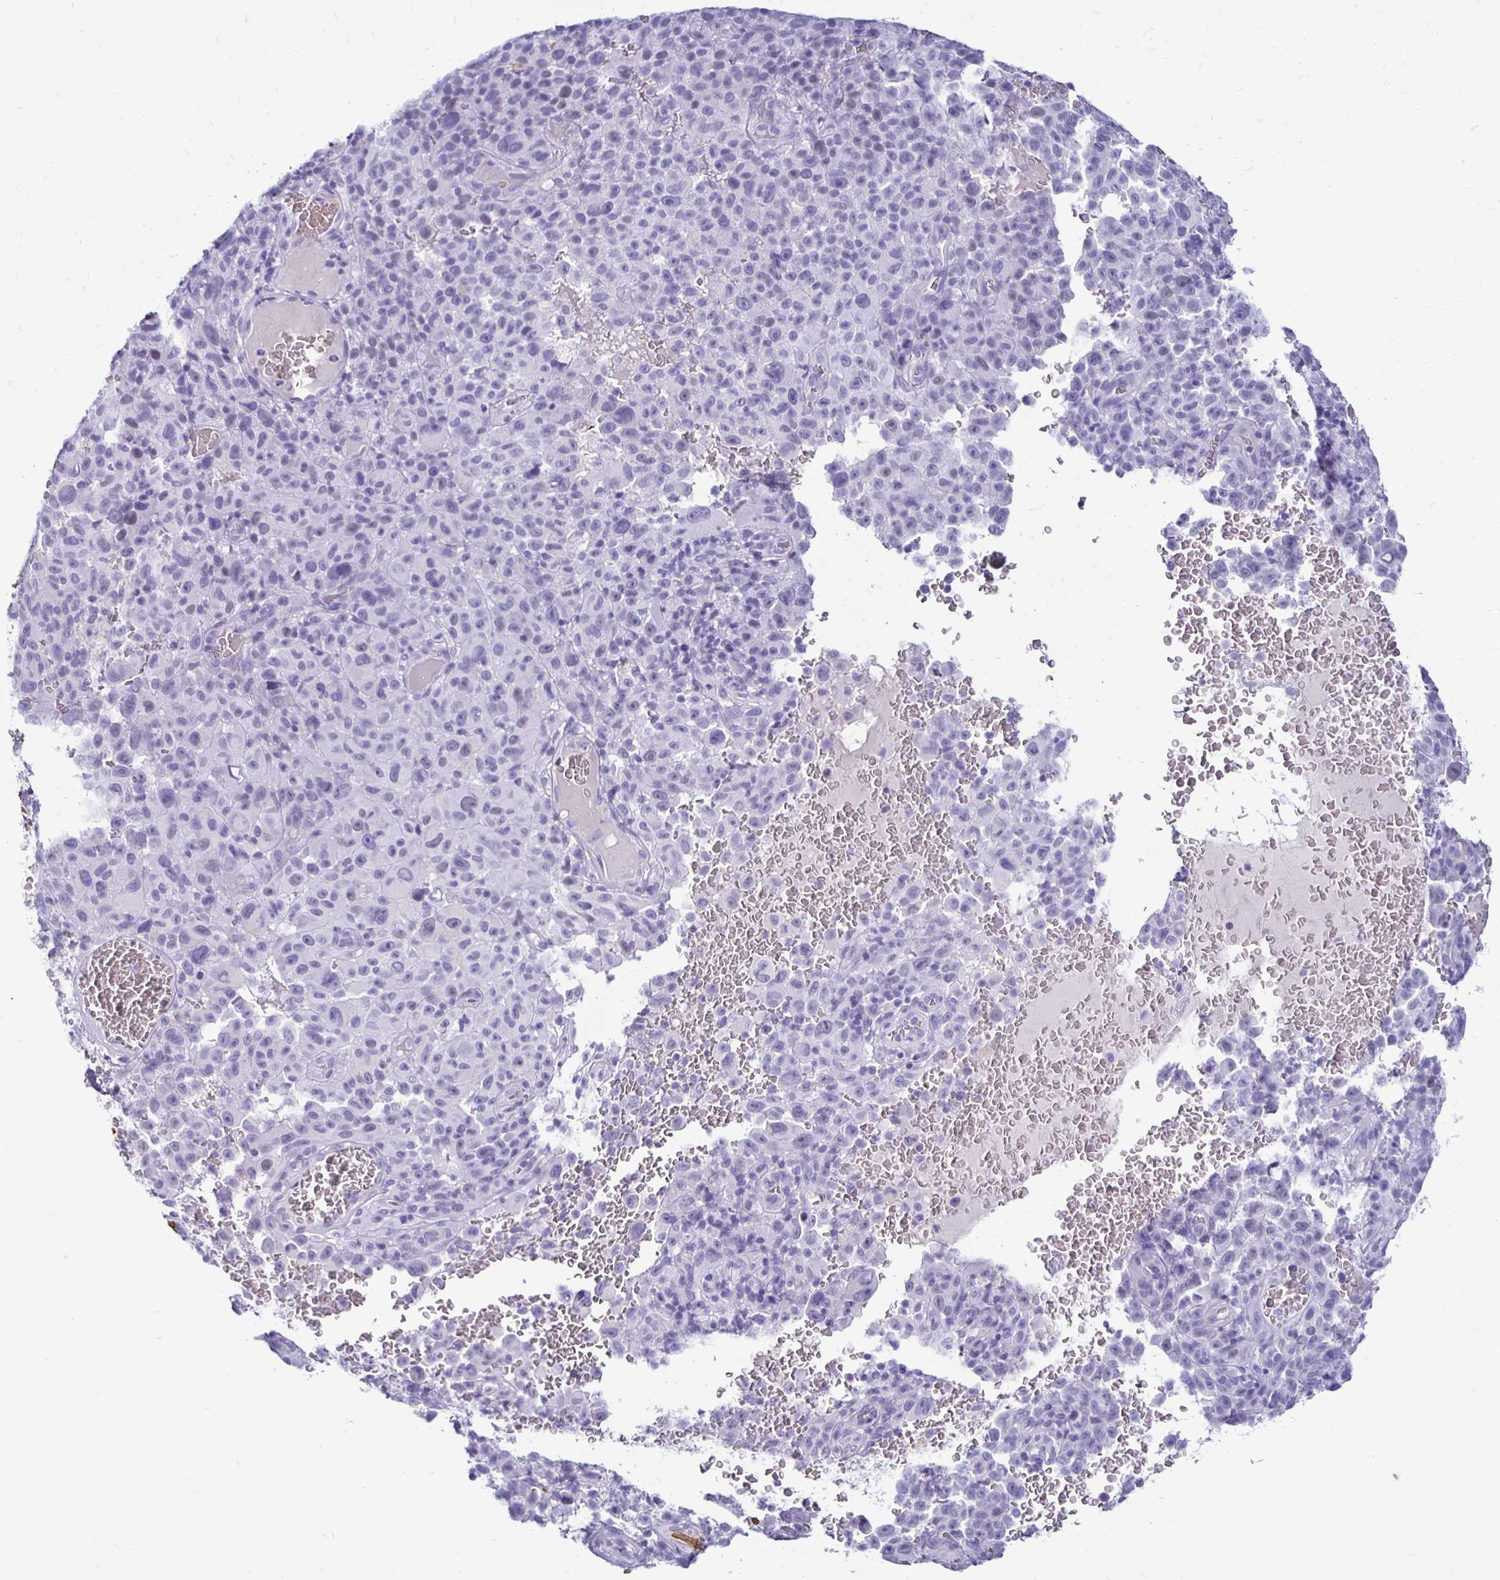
{"staining": {"intensity": "negative", "quantity": "none", "location": "none"}, "tissue": "melanoma", "cell_type": "Tumor cells", "image_type": "cancer", "snomed": [{"axis": "morphology", "description": "Malignant melanoma, NOS"}, {"axis": "topography", "description": "Skin"}], "caption": "Immunohistochemical staining of melanoma demonstrates no significant staining in tumor cells. Brightfield microscopy of IHC stained with DAB (brown) and hematoxylin (blue), captured at high magnification.", "gene": "RHBDL3", "patient": {"sex": "female", "age": 82}}